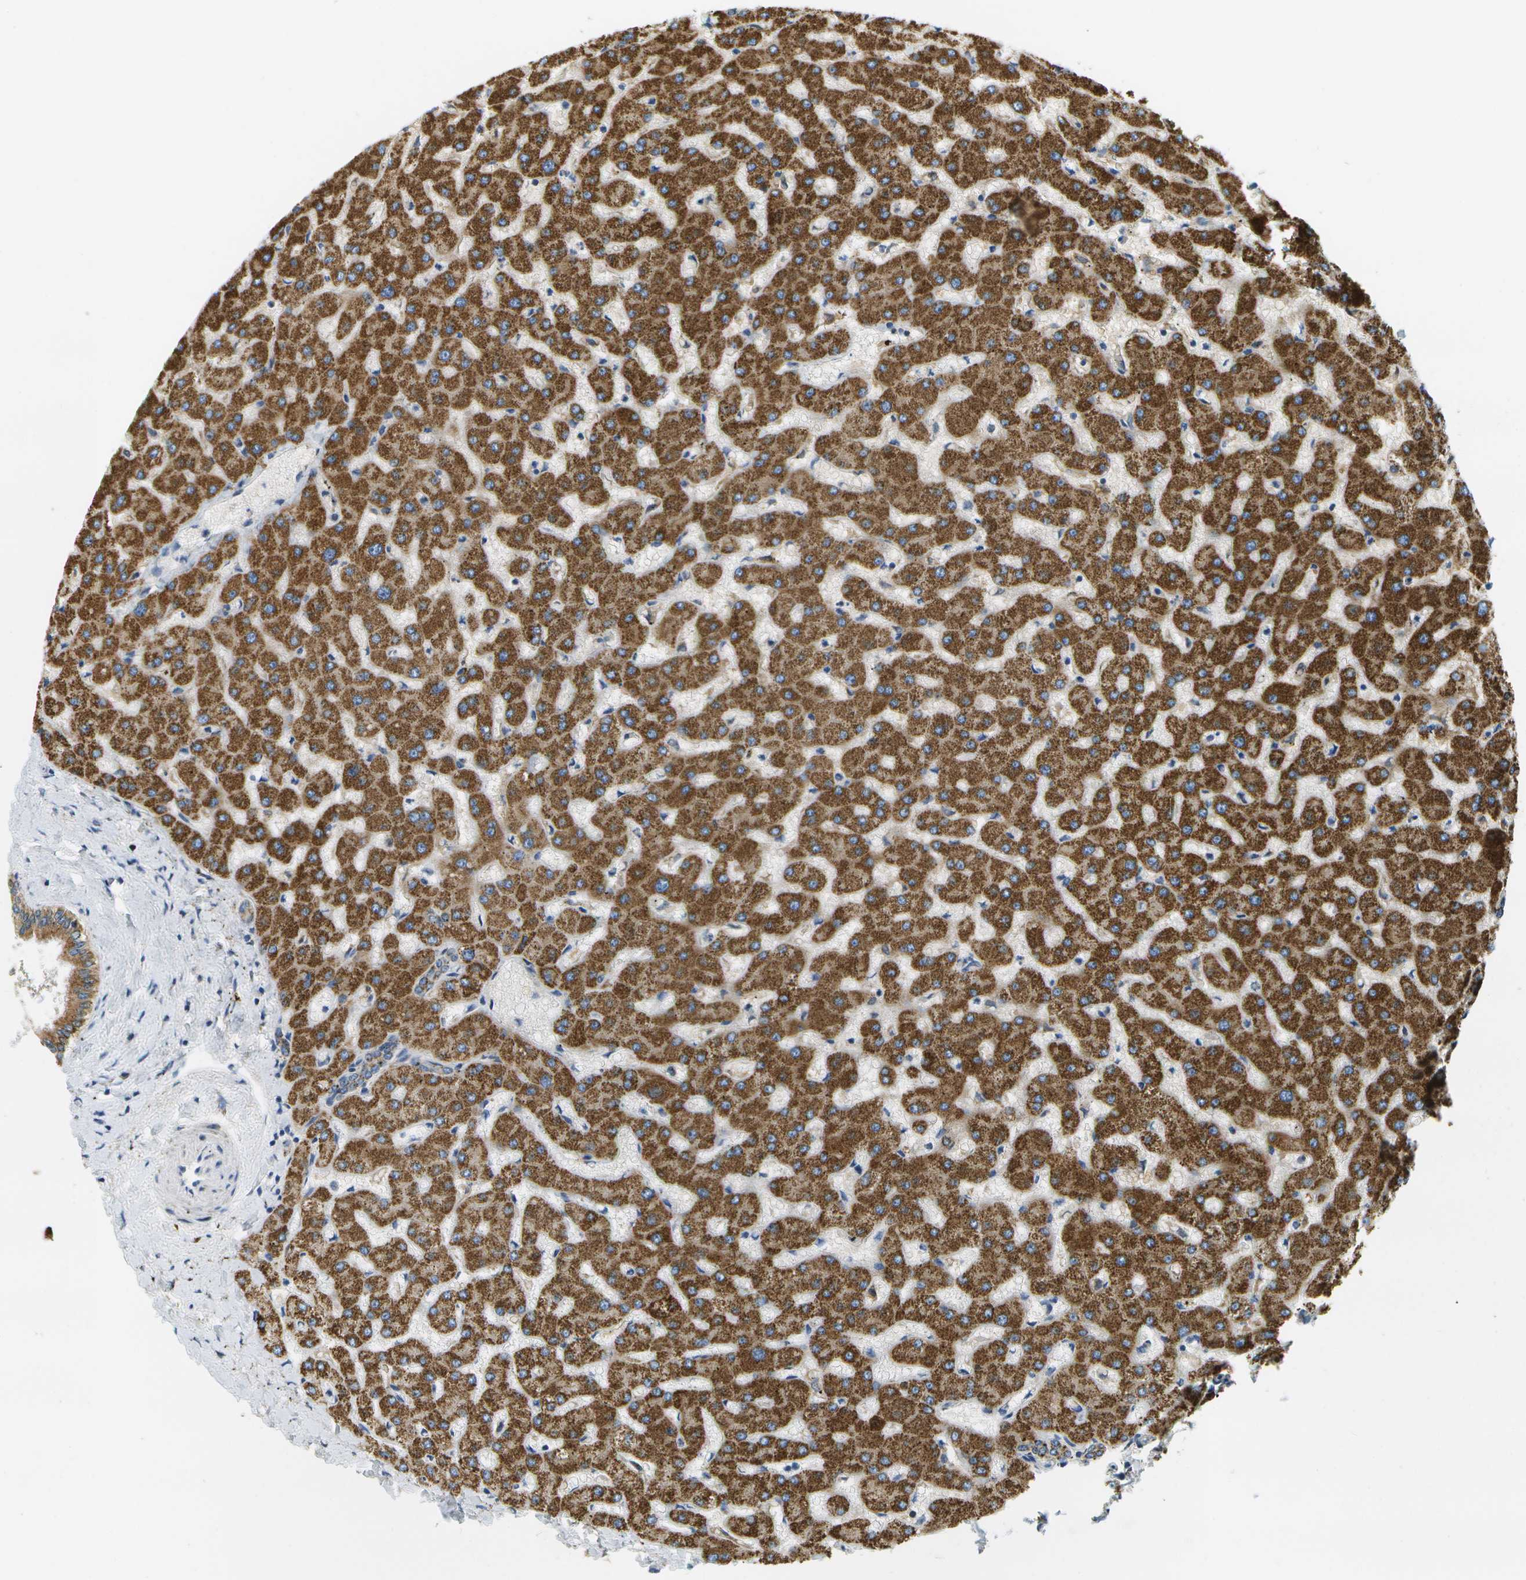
{"staining": {"intensity": "moderate", "quantity": ">75%", "location": "cytoplasmic/membranous"}, "tissue": "liver", "cell_type": "Cholangiocytes", "image_type": "normal", "snomed": [{"axis": "morphology", "description": "Normal tissue, NOS"}, {"axis": "topography", "description": "Liver"}], "caption": "Liver was stained to show a protein in brown. There is medium levels of moderate cytoplasmic/membranous positivity in about >75% of cholangiocytes. (brown staining indicates protein expression, while blue staining denotes nuclei).", "gene": "HLCS", "patient": {"sex": "female", "age": 63}}